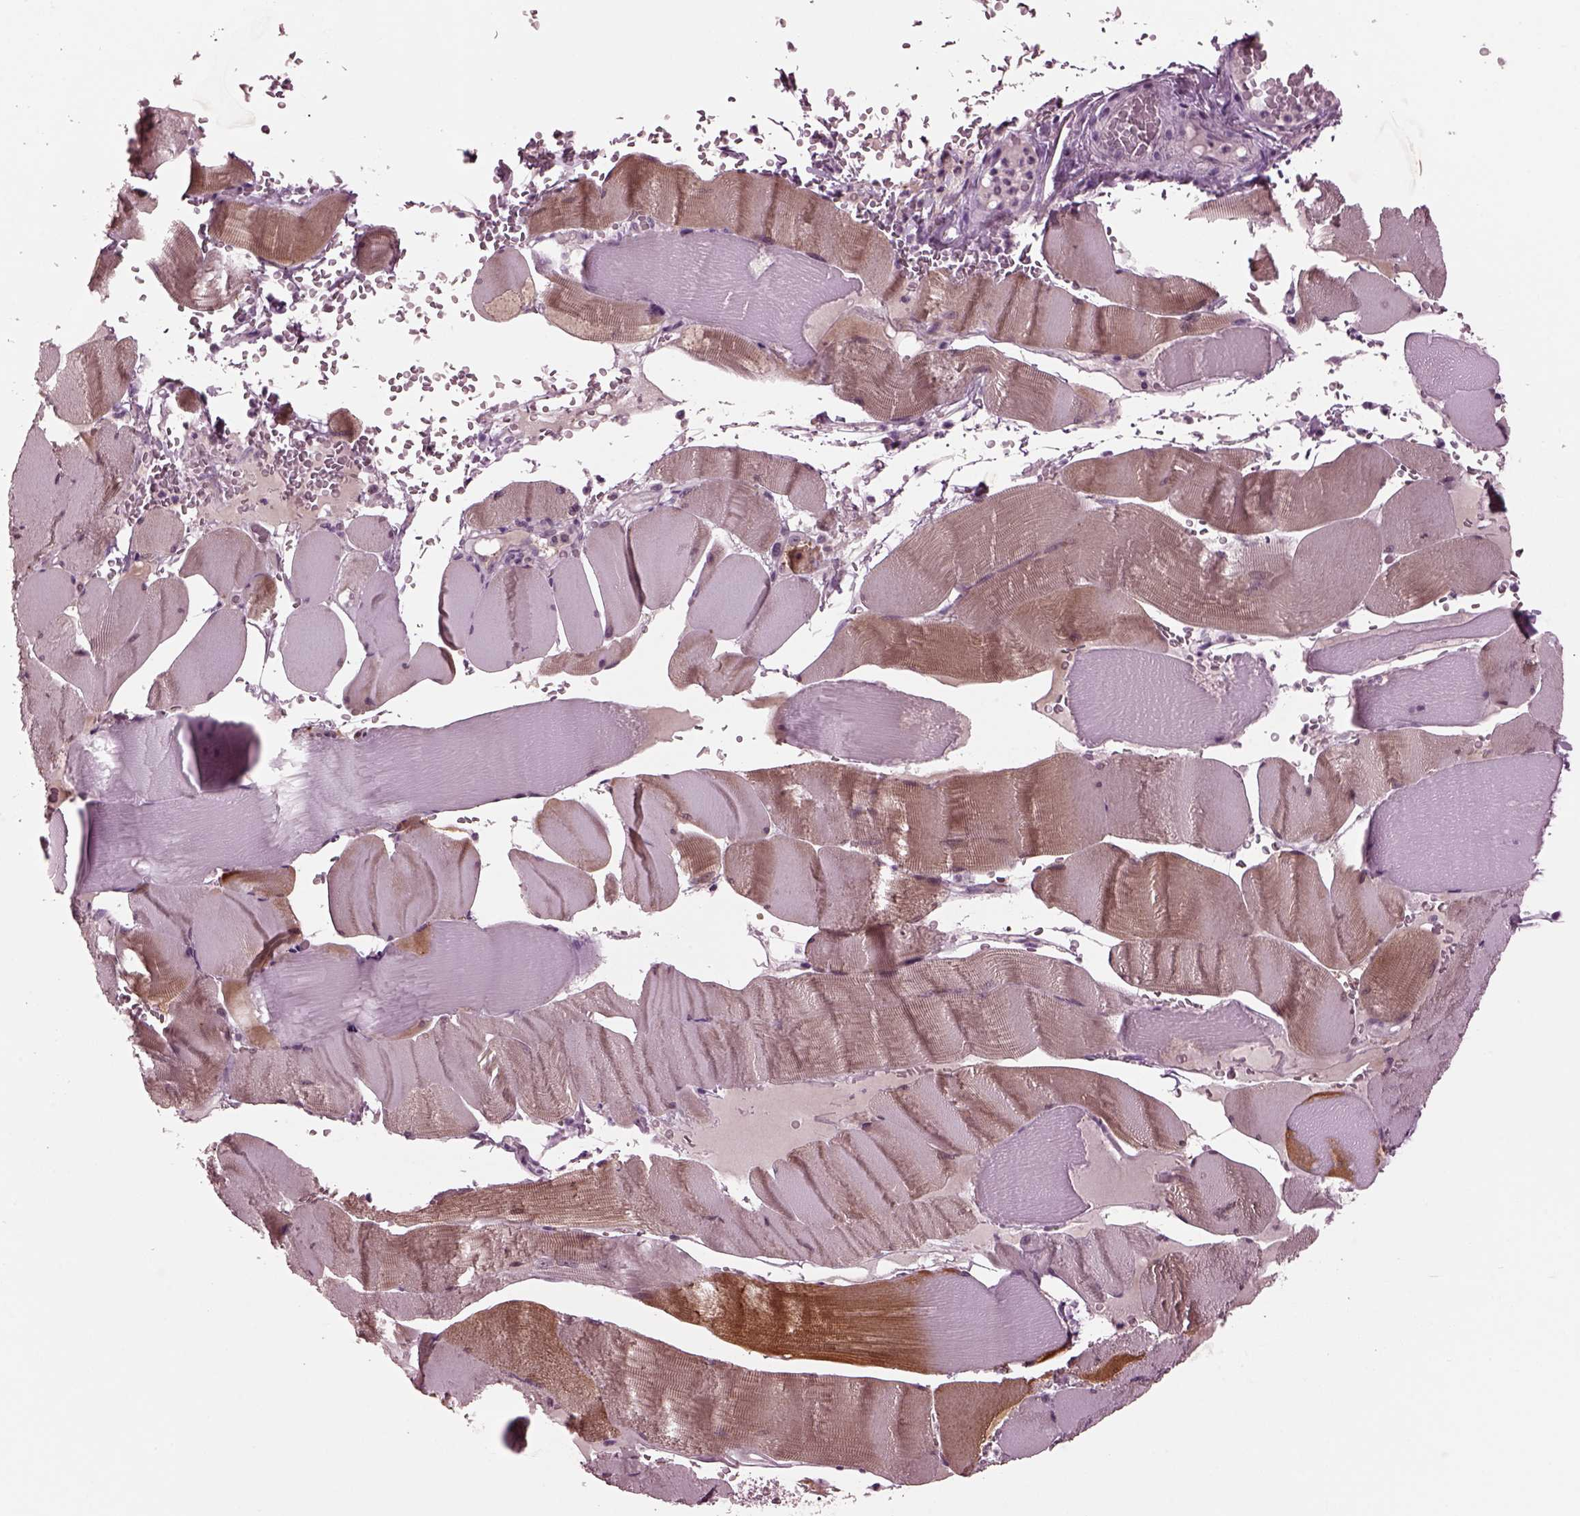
{"staining": {"intensity": "weak", "quantity": "25%-75%", "location": "cytoplasmic/membranous"}, "tissue": "skeletal muscle", "cell_type": "Myocytes", "image_type": "normal", "snomed": [{"axis": "morphology", "description": "Normal tissue, NOS"}, {"axis": "topography", "description": "Skeletal muscle"}], "caption": "Skeletal muscle stained for a protein (brown) demonstrates weak cytoplasmic/membranous positive positivity in approximately 25%-75% of myocytes.", "gene": "MIB2", "patient": {"sex": "male", "age": 56}}